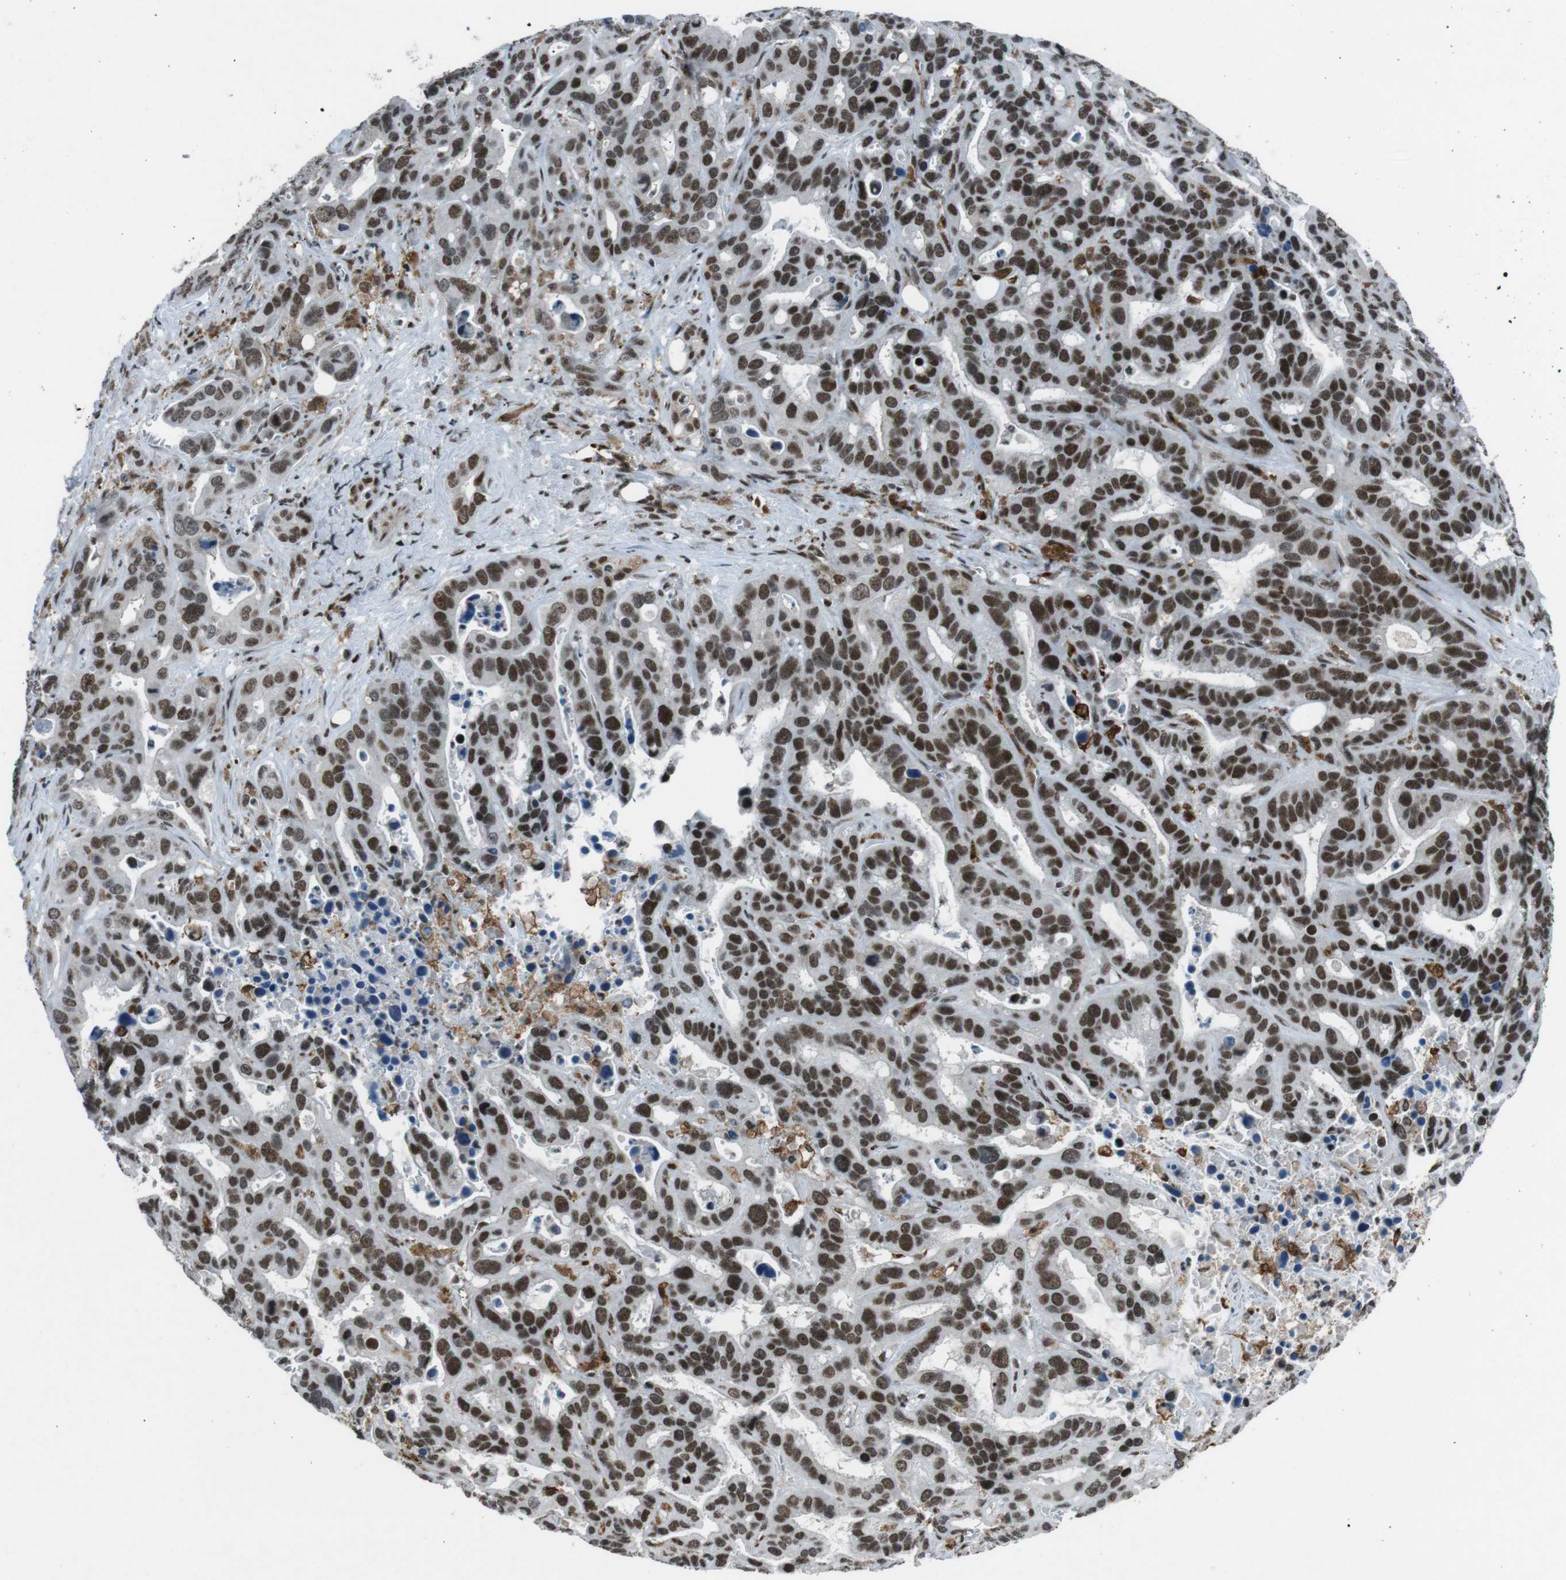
{"staining": {"intensity": "strong", "quantity": ">75%", "location": "nuclear"}, "tissue": "liver cancer", "cell_type": "Tumor cells", "image_type": "cancer", "snomed": [{"axis": "morphology", "description": "Cholangiocarcinoma"}, {"axis": "topography", "description": "Liver"}], "caption": "Immunohistochemistry image of human liver cancer (cholangiocarcinoma) stained for a protein (brown), which reveals high levels of strong nuclear staining in approximately >75% of tumor cells.", "gene": "TAF1", "patient": {"sex": "female", "age": 65}}